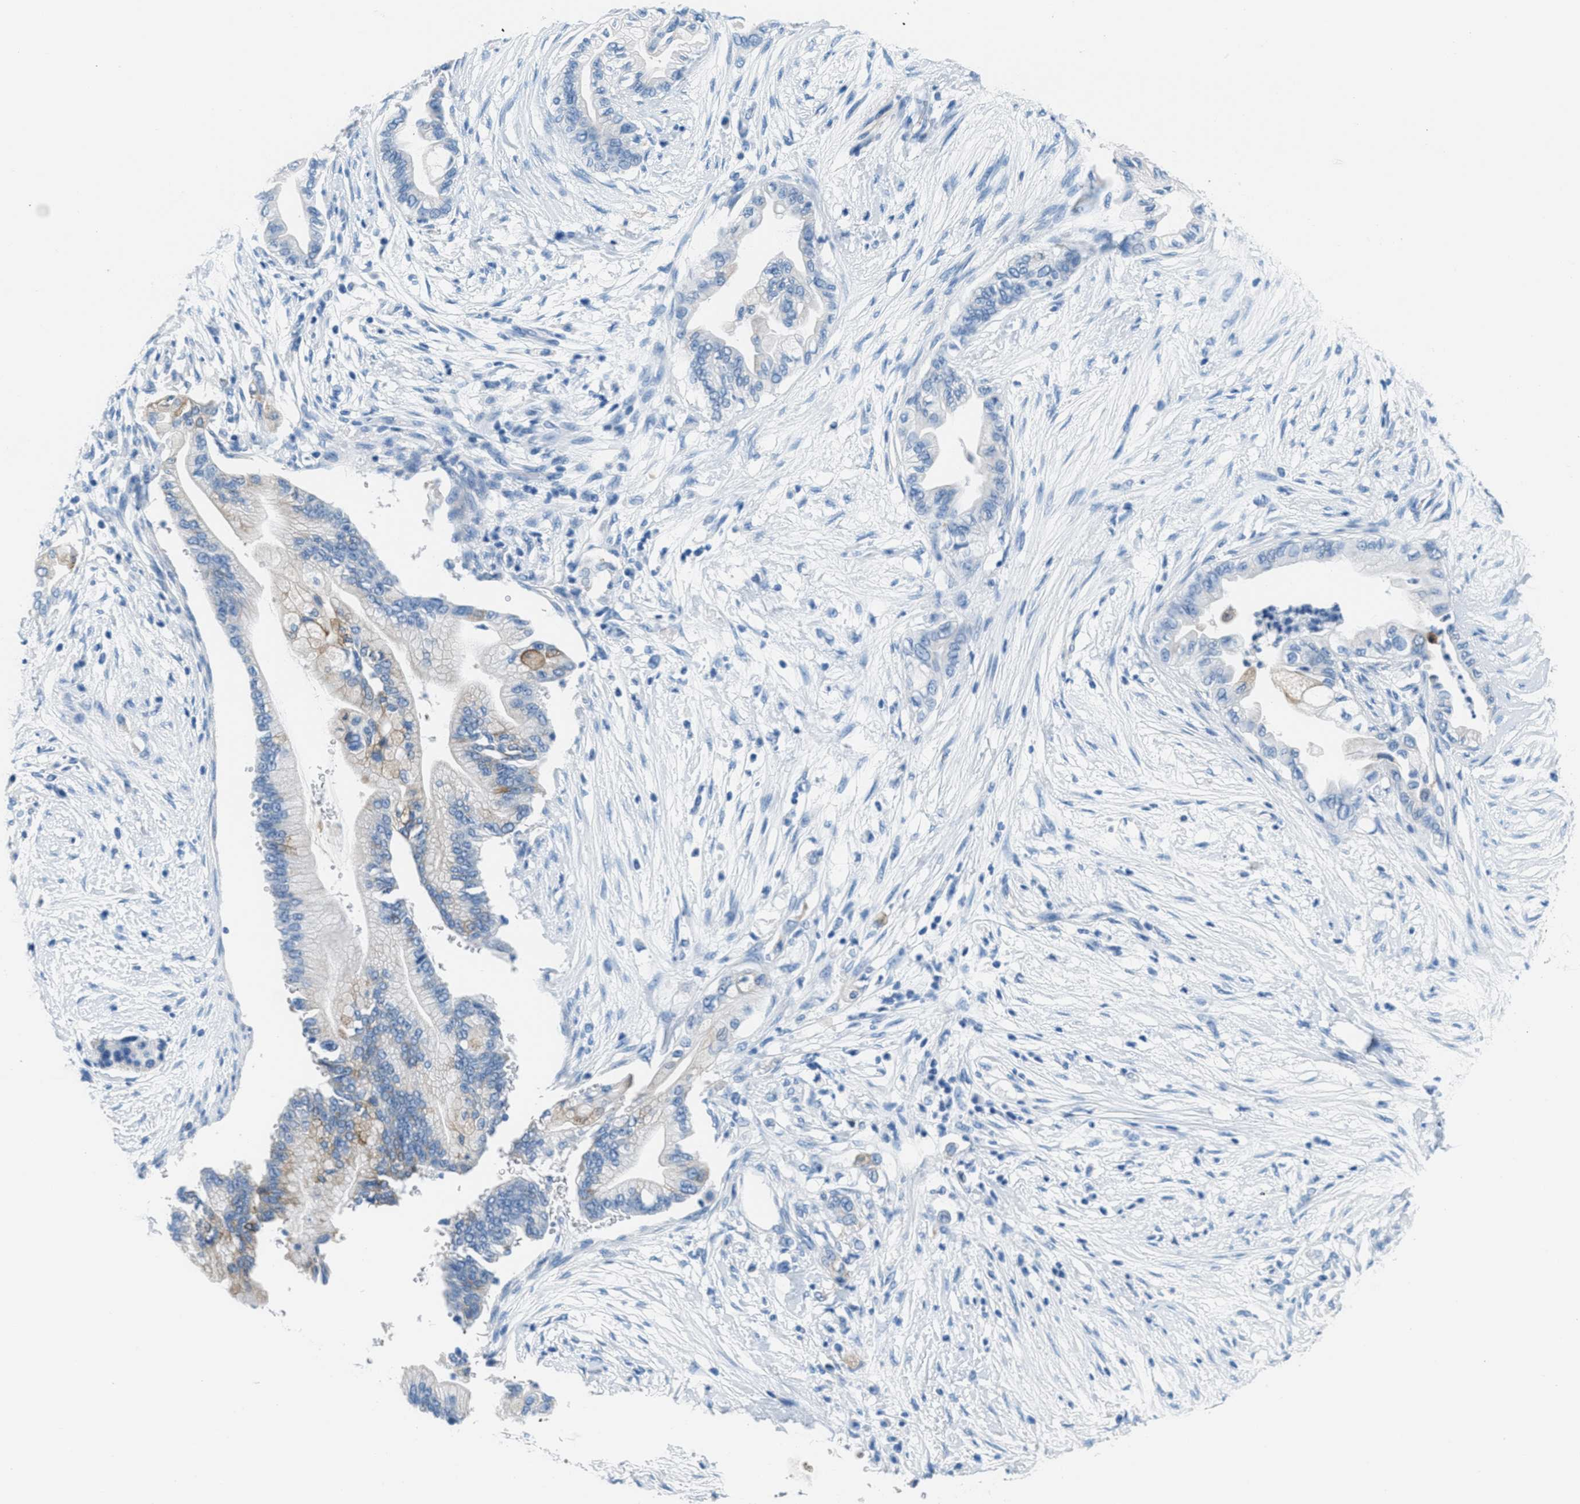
{"staining": {"intensity": "weak", "quantity": "<25%", "location": "cytoplasmic/membranous"}, "tissue": "pancreatic cancer", "cell_type": "Tumor cells", "image_type": "cancer", "snomed": [{"axis": "morphology", "description": "Normal tissue, NOS"}, {"axis": "morphology", "description": "Adenocarcinoma, NOS"}, {"axis": "topography", "description": "Pancreas"}, {"axis": "topography", "description": "Duodenum"}], "caption": "Immunohistochemistry of pancreatic cancer (adenocarcinoma) exhibits no staining in tumor cells. Nuclei are stained in blue.", "gene": "MGARP", "patient": {"sex": "female", "age": 60}}